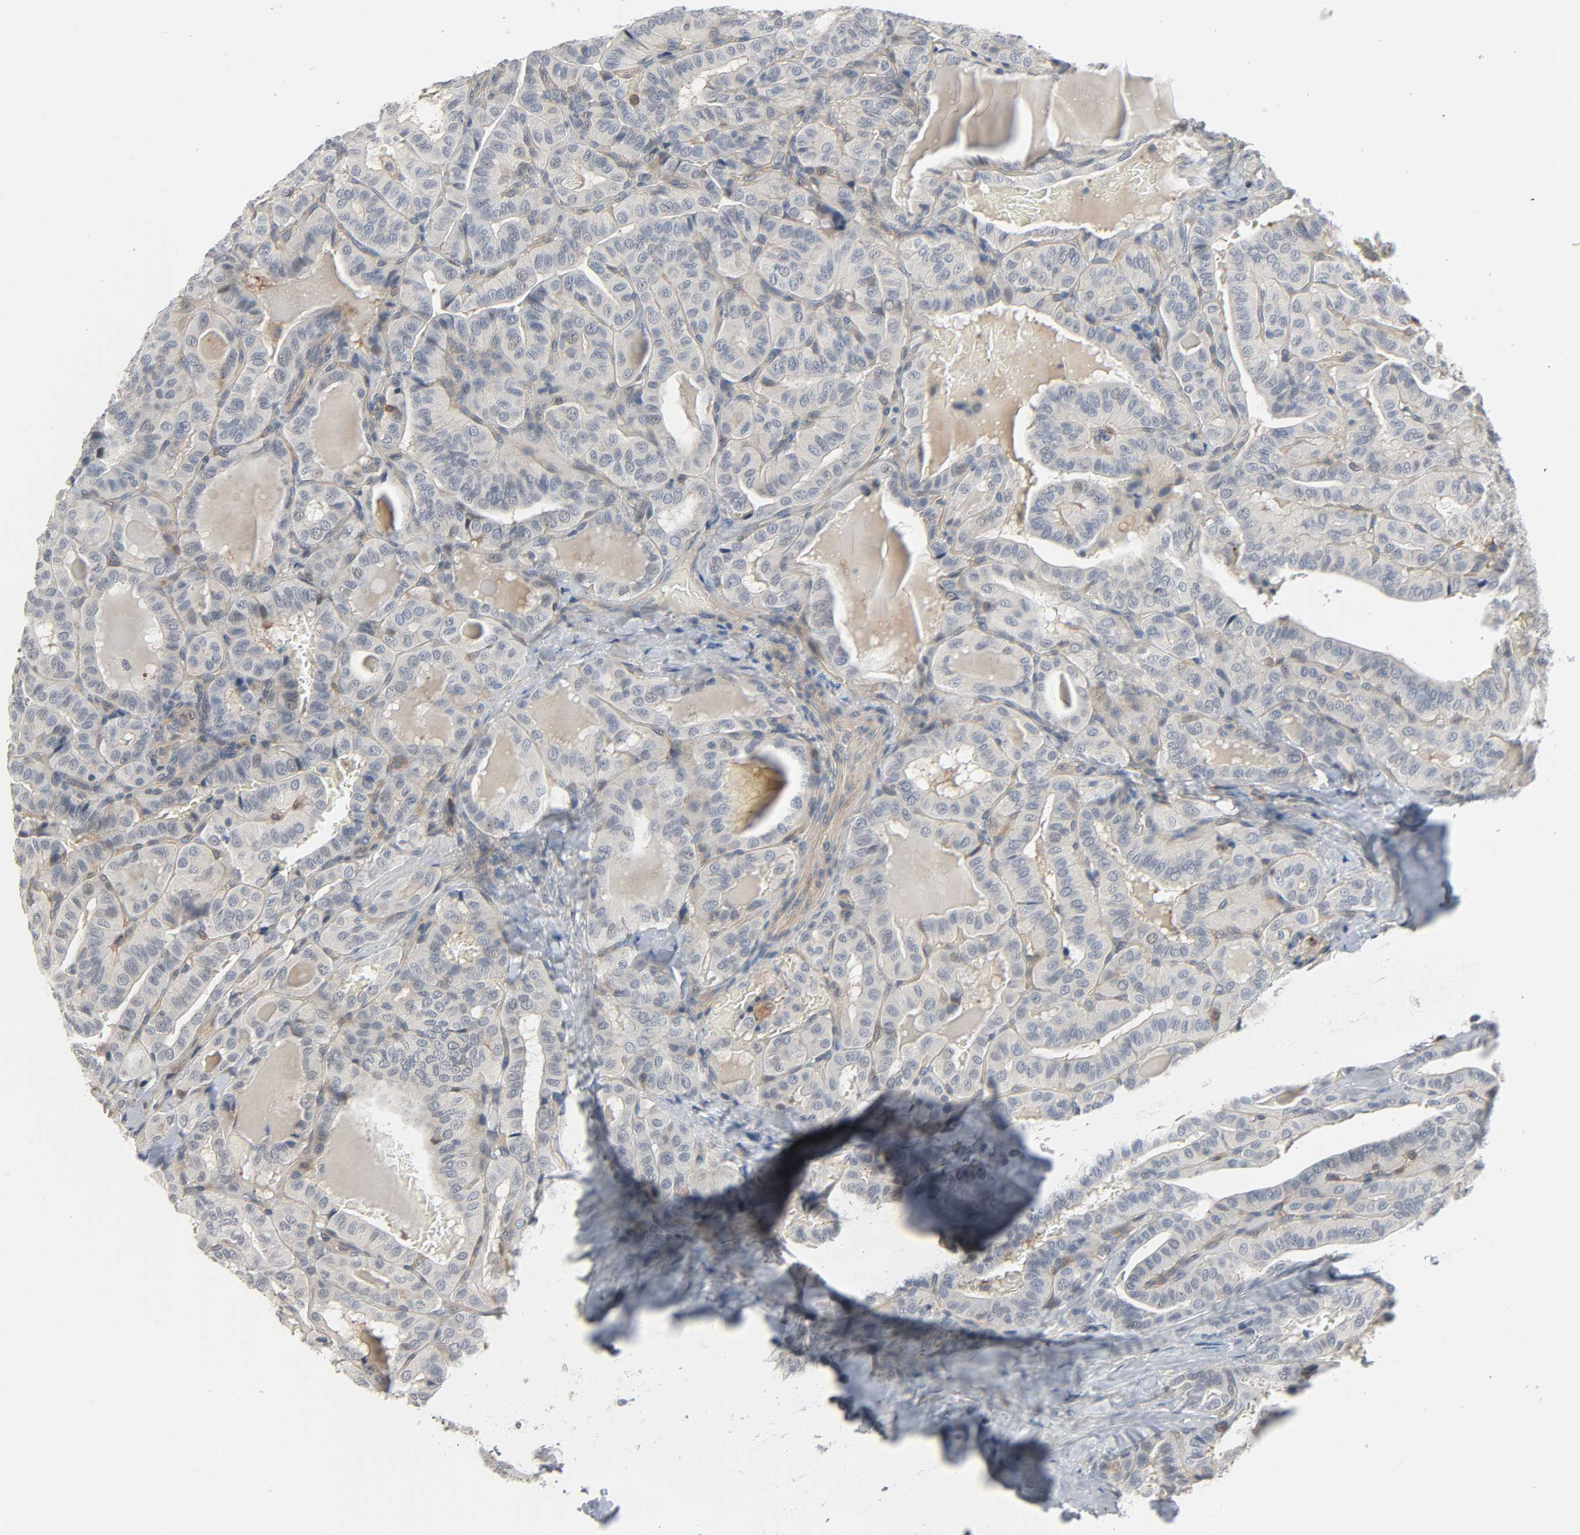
{"staining": {"intensity": "weak", "quantity": "<25%", "location": "cytoplasmic/membranous"}, "tissue": "thyroid cancer", "cell_type": "Tumor cells", "image_type": "cancer", "snomed": [{"axis": "morphology", "description": "Papillary adenocarcinoma, NOS"}, {"axis": "topography", "description": "Thyroid gland"}], "caption": "Thyroid papillary adenocarcinoma was stained to show a protein in brown. There is no significant staining in tumor cells. (DAB immunohistochemistry, high magnification).", "gene": "CD4", "patient": {"sex": "male", "age": 77}}